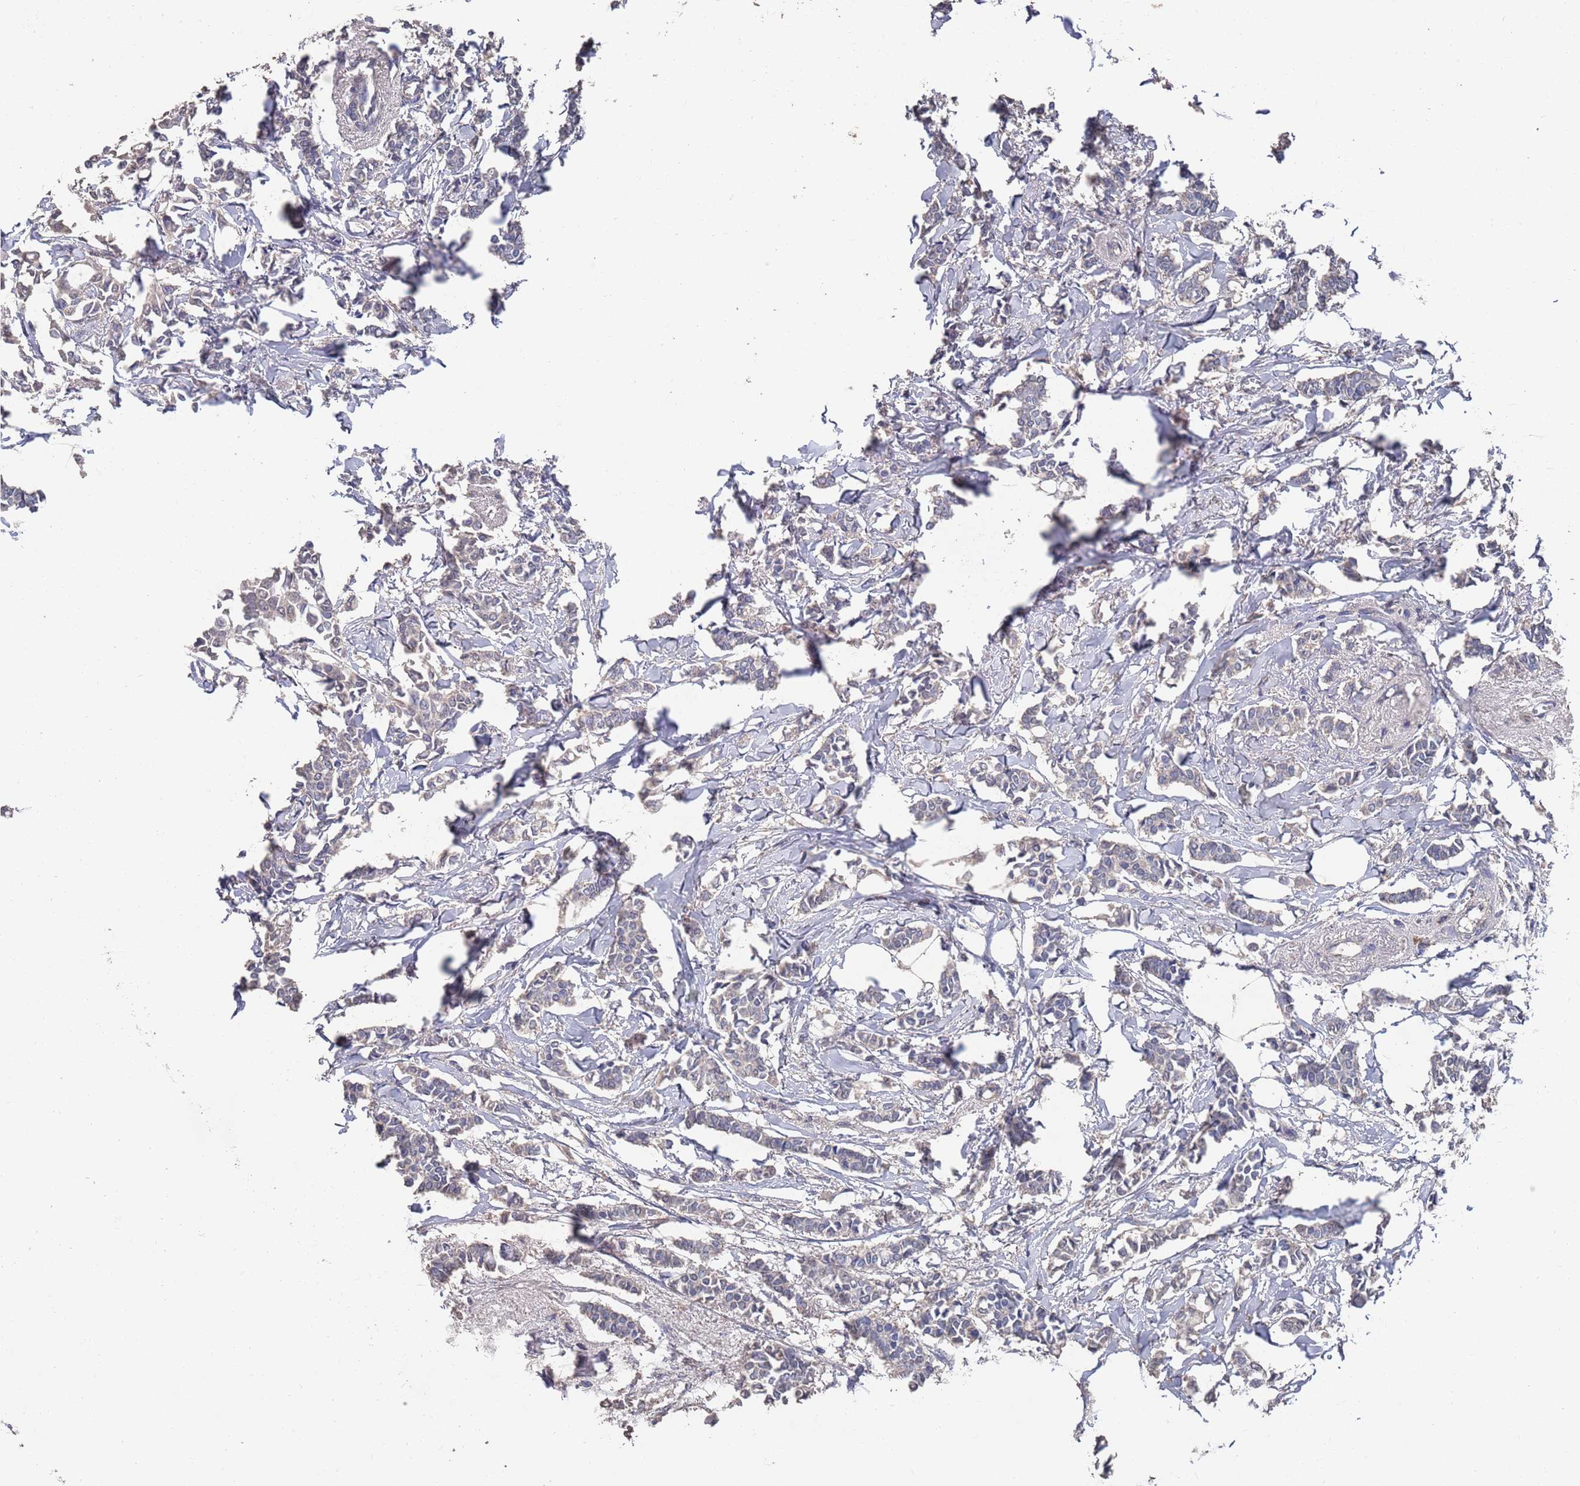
{"staining": {"intensity": "negative", "quantity": "none", "location": "none"}, "tissue": "breast cancer", "cell_type": "Tumor cells", "image_type": "cancer", "snomed": [{"axis": "morphology", "description": "Duct carcinoma"}, {"axis": "topography", "description": "Breast"}], "caption": "Immunohistochemistry histopathology image of neoplastic tissue: intraductal carcinoma (breast) stained with DAB shows no significant protein positivity in tumor cells.", "gene": "BTBD18", "patient": {"sex": "female", "age": 41}}